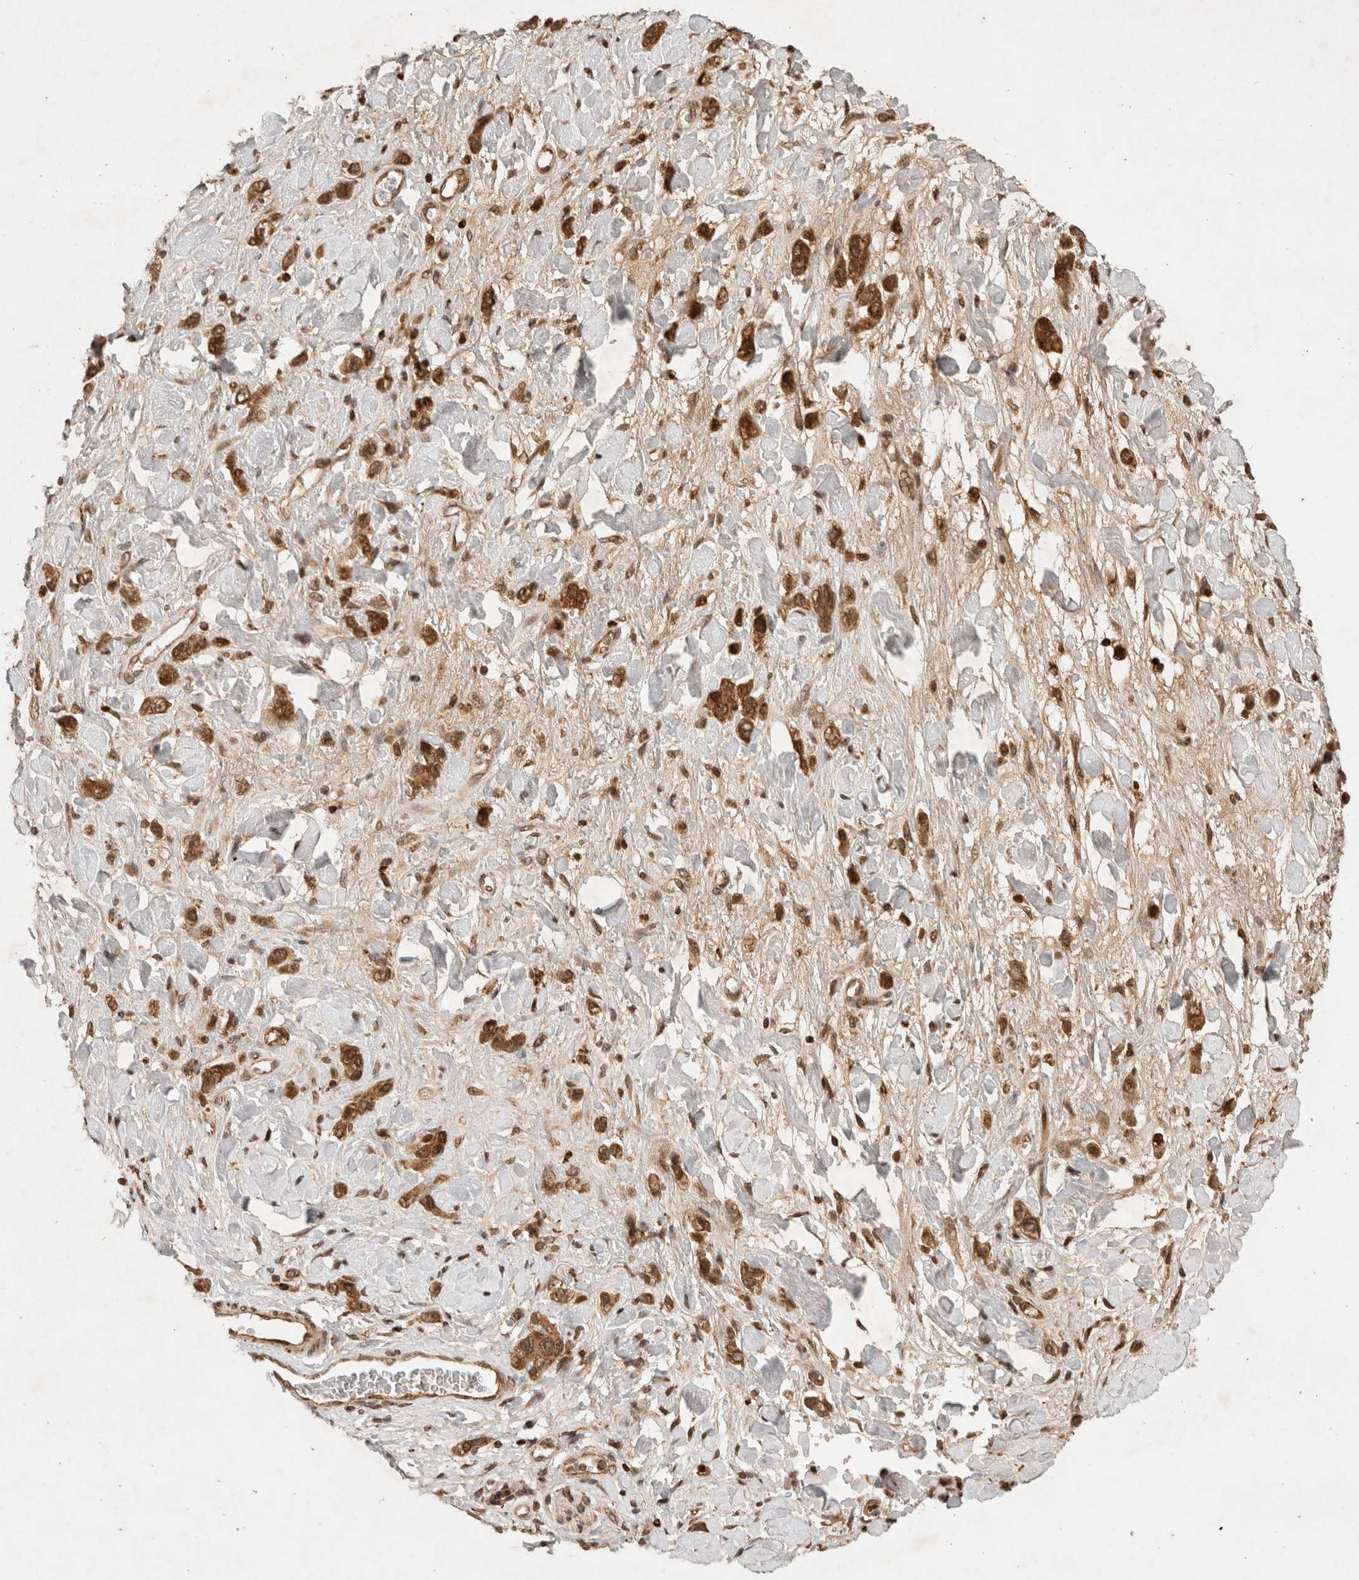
{"staining": {"intensity": "moderate", "quantity": ">75%", "location": "cytoplasmic/membranous"}, "tissue": "stomach cancer", "cell_type": "Tumor cells", "image_type": "cancer", "snomed": [{"axis": "morphology", "description": "Adenocarcinoma, NOS"}, {"axis": "topography", "description": "Stomach"}], "caption": "Stomach cancer (adenocarcinoma) stained for a protein reveals moderate cytoplasmic/membranous positivity in tumor cells.", "gene": "FAM221A", "patient": {"sex": "female", "age": 65}}